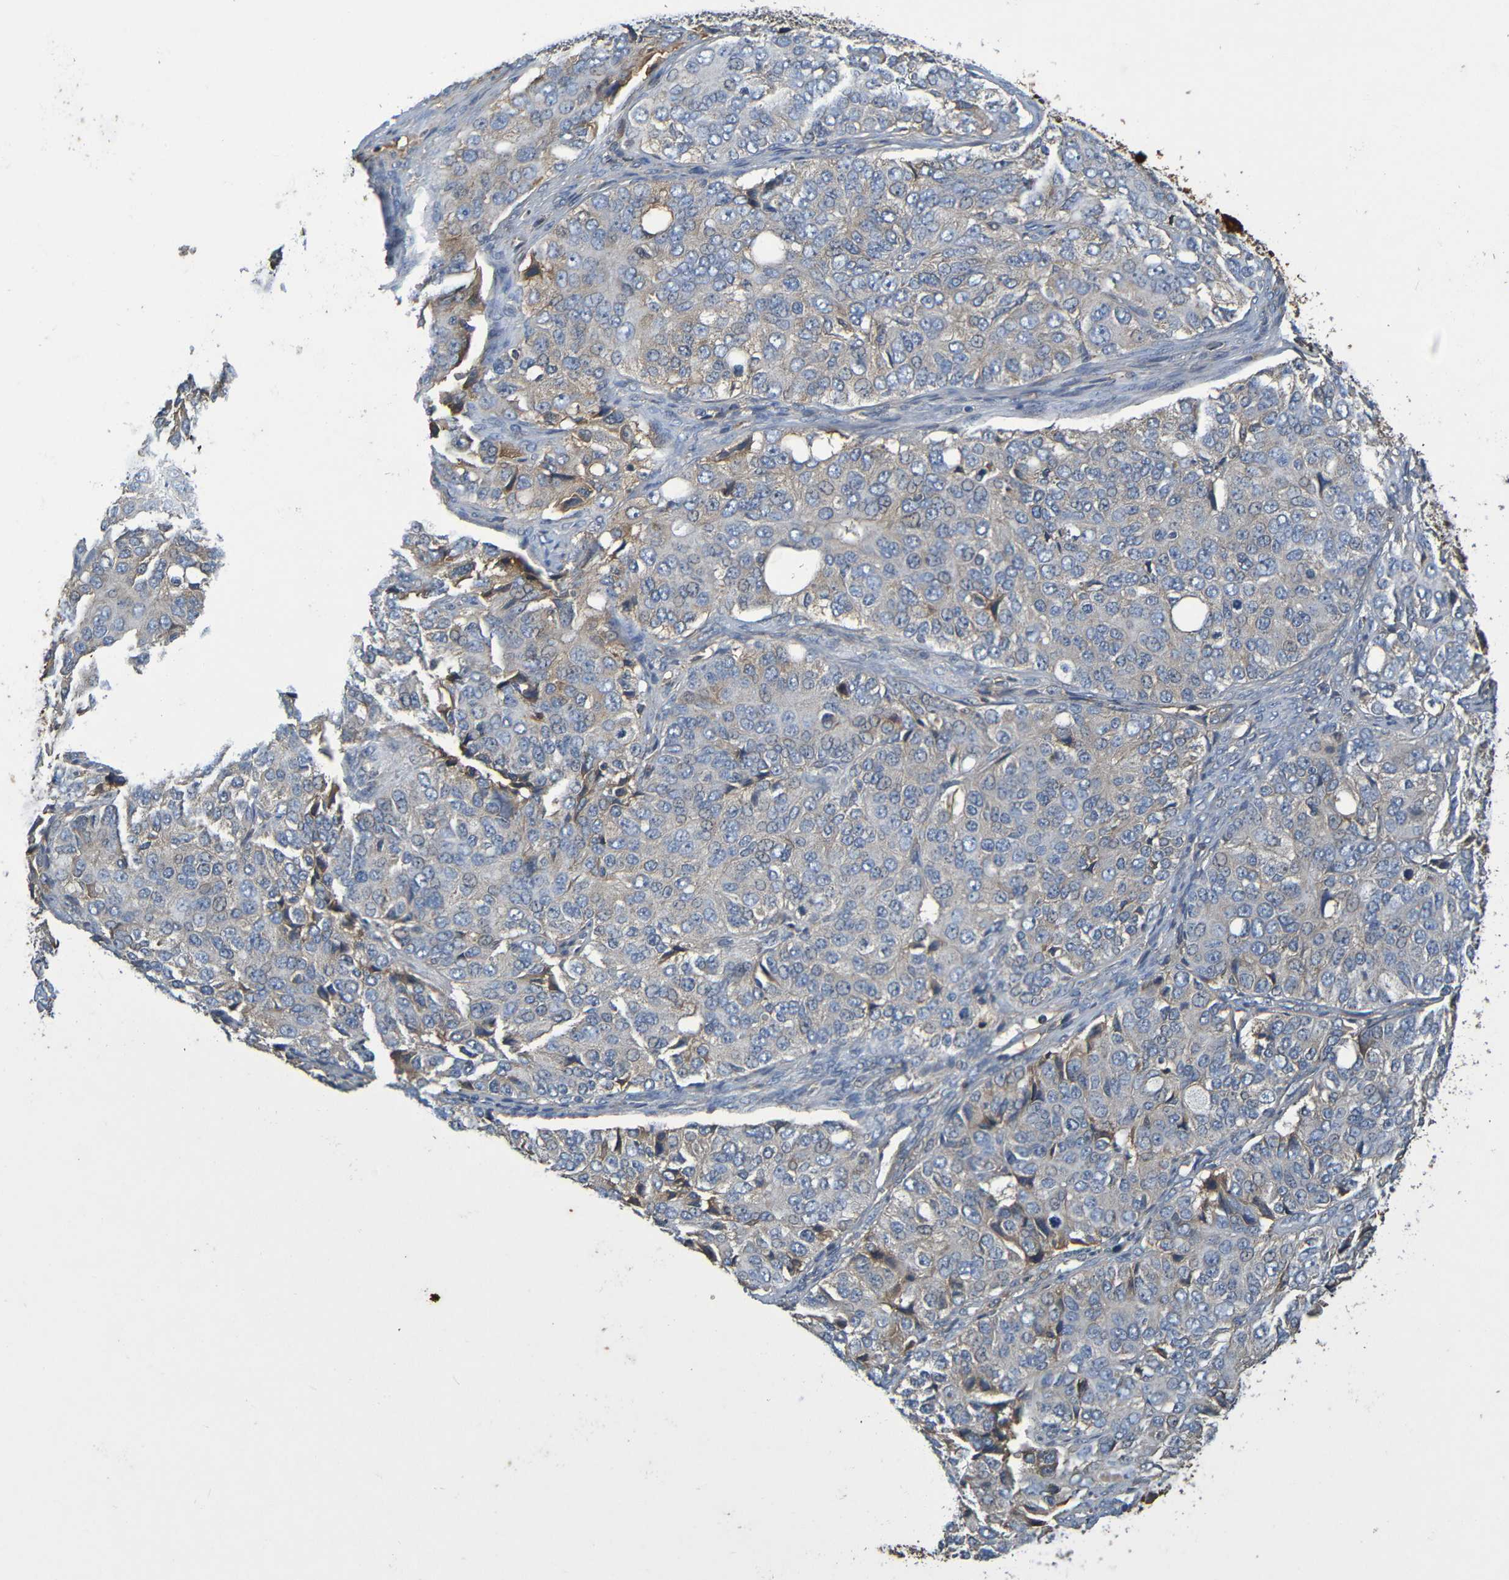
{"staining": {"intensity": "weak", "quantity": "<25%", "location": "cytoplasmic/membranous,nuclear"}, "tissue": "ovarian cancer", "cell_type": "Tumor cells", "image_type": "cancer", "snomed": [{"axis": "morphology", "description": "Carcinoma, endometroid"}, {"axis": "topography", "description": "Ovary"}], "caption": "Tumor cells are negative for protein expression in human ovarian cancer (endometroid carcinoma). Brightfield microscopy of immunohistochemistry stained with DAB (brown) and hematoxylin (blue), captured at high magnification.", "gene": "C1QA", "patient": {"sex": "female", "age": 51}}